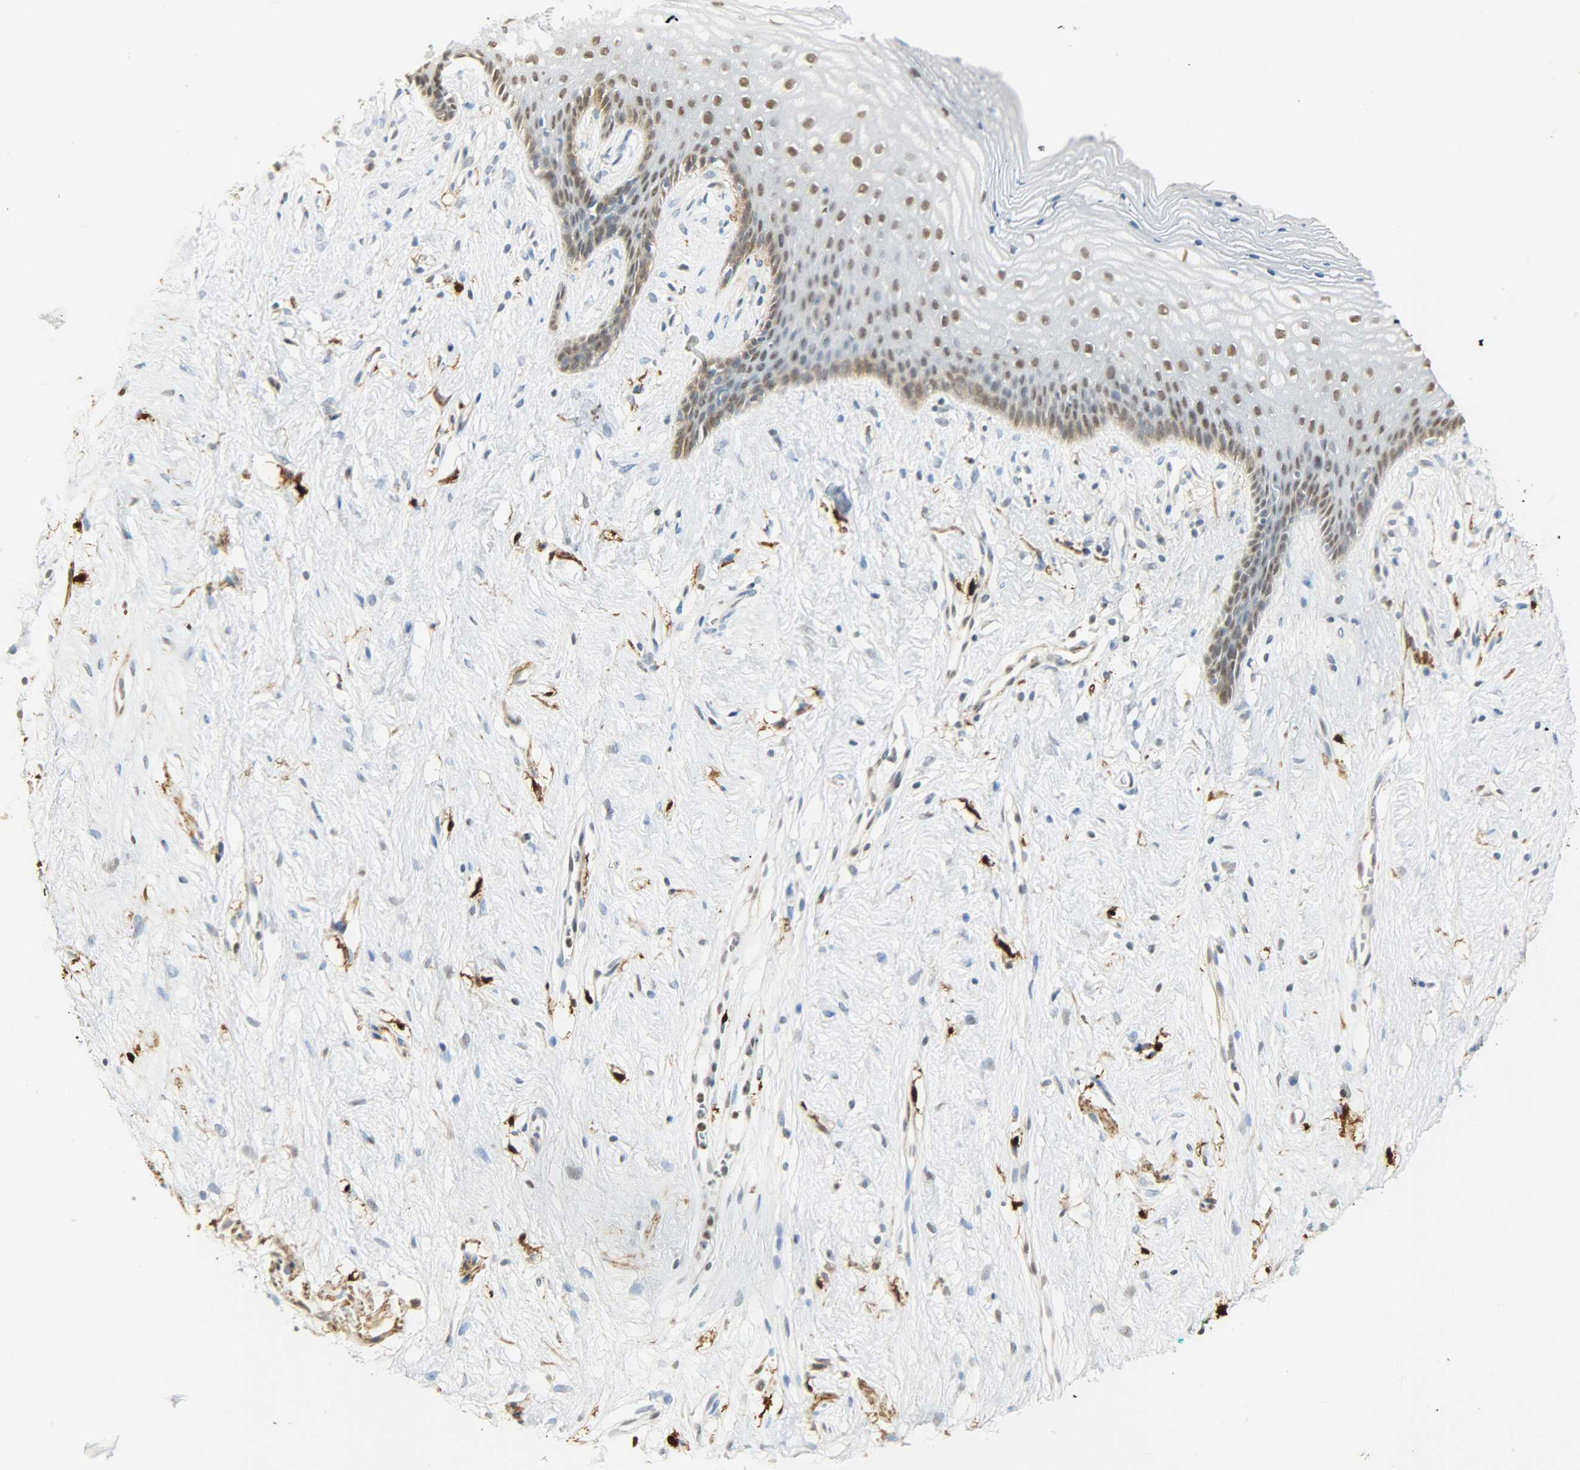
{"staining": {"intensity": "moderate", "quantity": ">75%", "location": "nuclear"}, "tissue": "vagina", "cell_type": "Squamous epithelial cells", "image_type": "normal", "snomed": [{"axis": "morphology", "description": "Normal tissue, NOS"}, {"axis": "topography", "description": "Vagina"}], "caption": "The photomicrograph exhibits immunohistochemical staining of normal vagina. There is moderate nuclear expression is identified in about >75% of squamous epithelial cells.", "gene": "NGFR", "patient": {"sex": "female", "age": 44}}